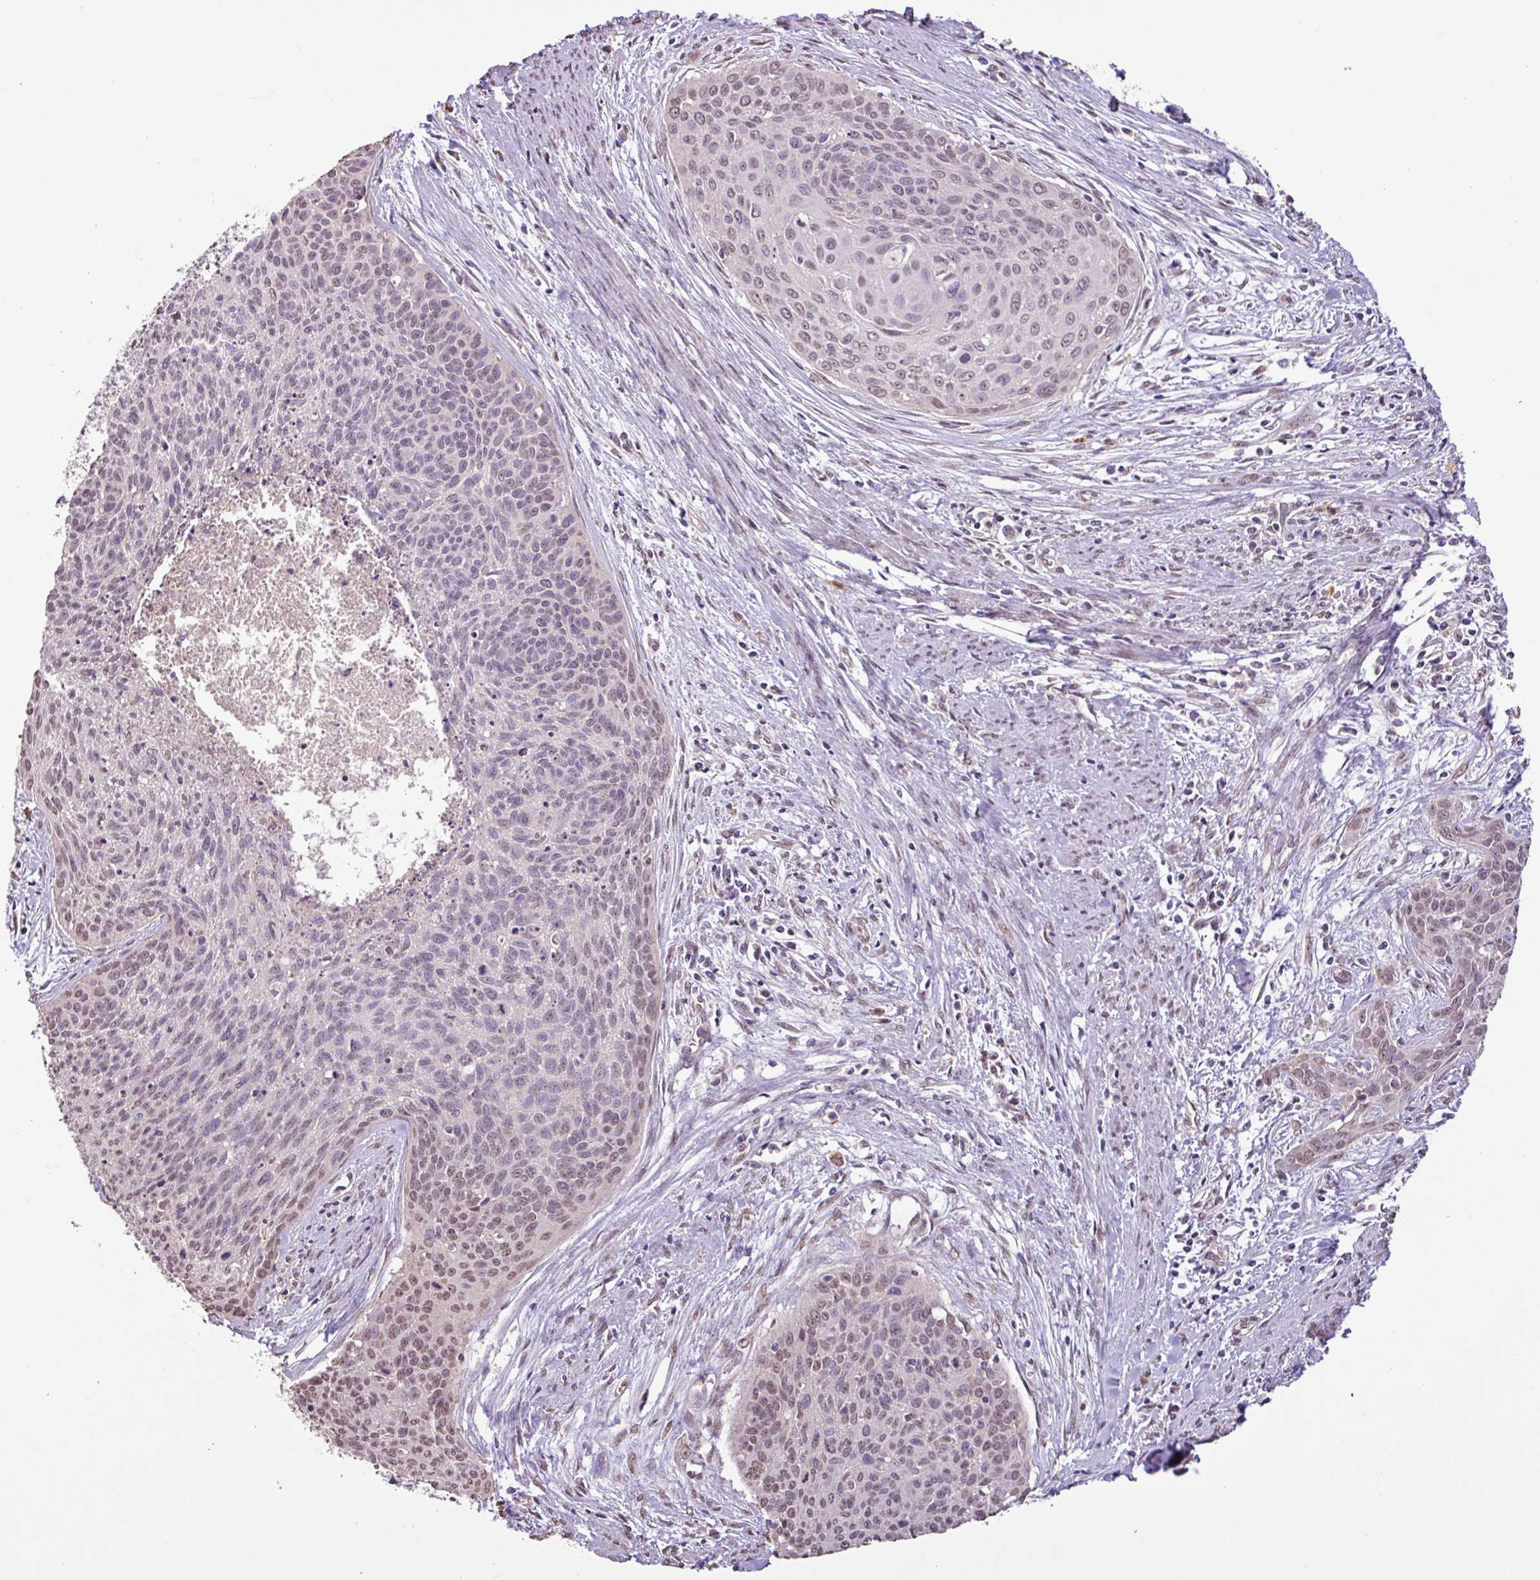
{"staining": {"intensity": "weak", "quantity": "25%-75%", "location": "nuclear"}, "tissue": "cervical cancer", "cell_type": "Tumor cells", "image_type": "cancer", "snomed": [{"axis": "morphology", "description": "Squamous cell carcinoma, NOS"}, {"axis": "topography", "description": "Cervix"}], "caption": "Protein analysis of cervical cancer (squamous cell carcinoma) tissue demonstrates weak nuclear expression in approximately 25%-75% of tumor cells.", "gene": "L3MBTL3", "patient": {"sex": "female", "age": 55}}